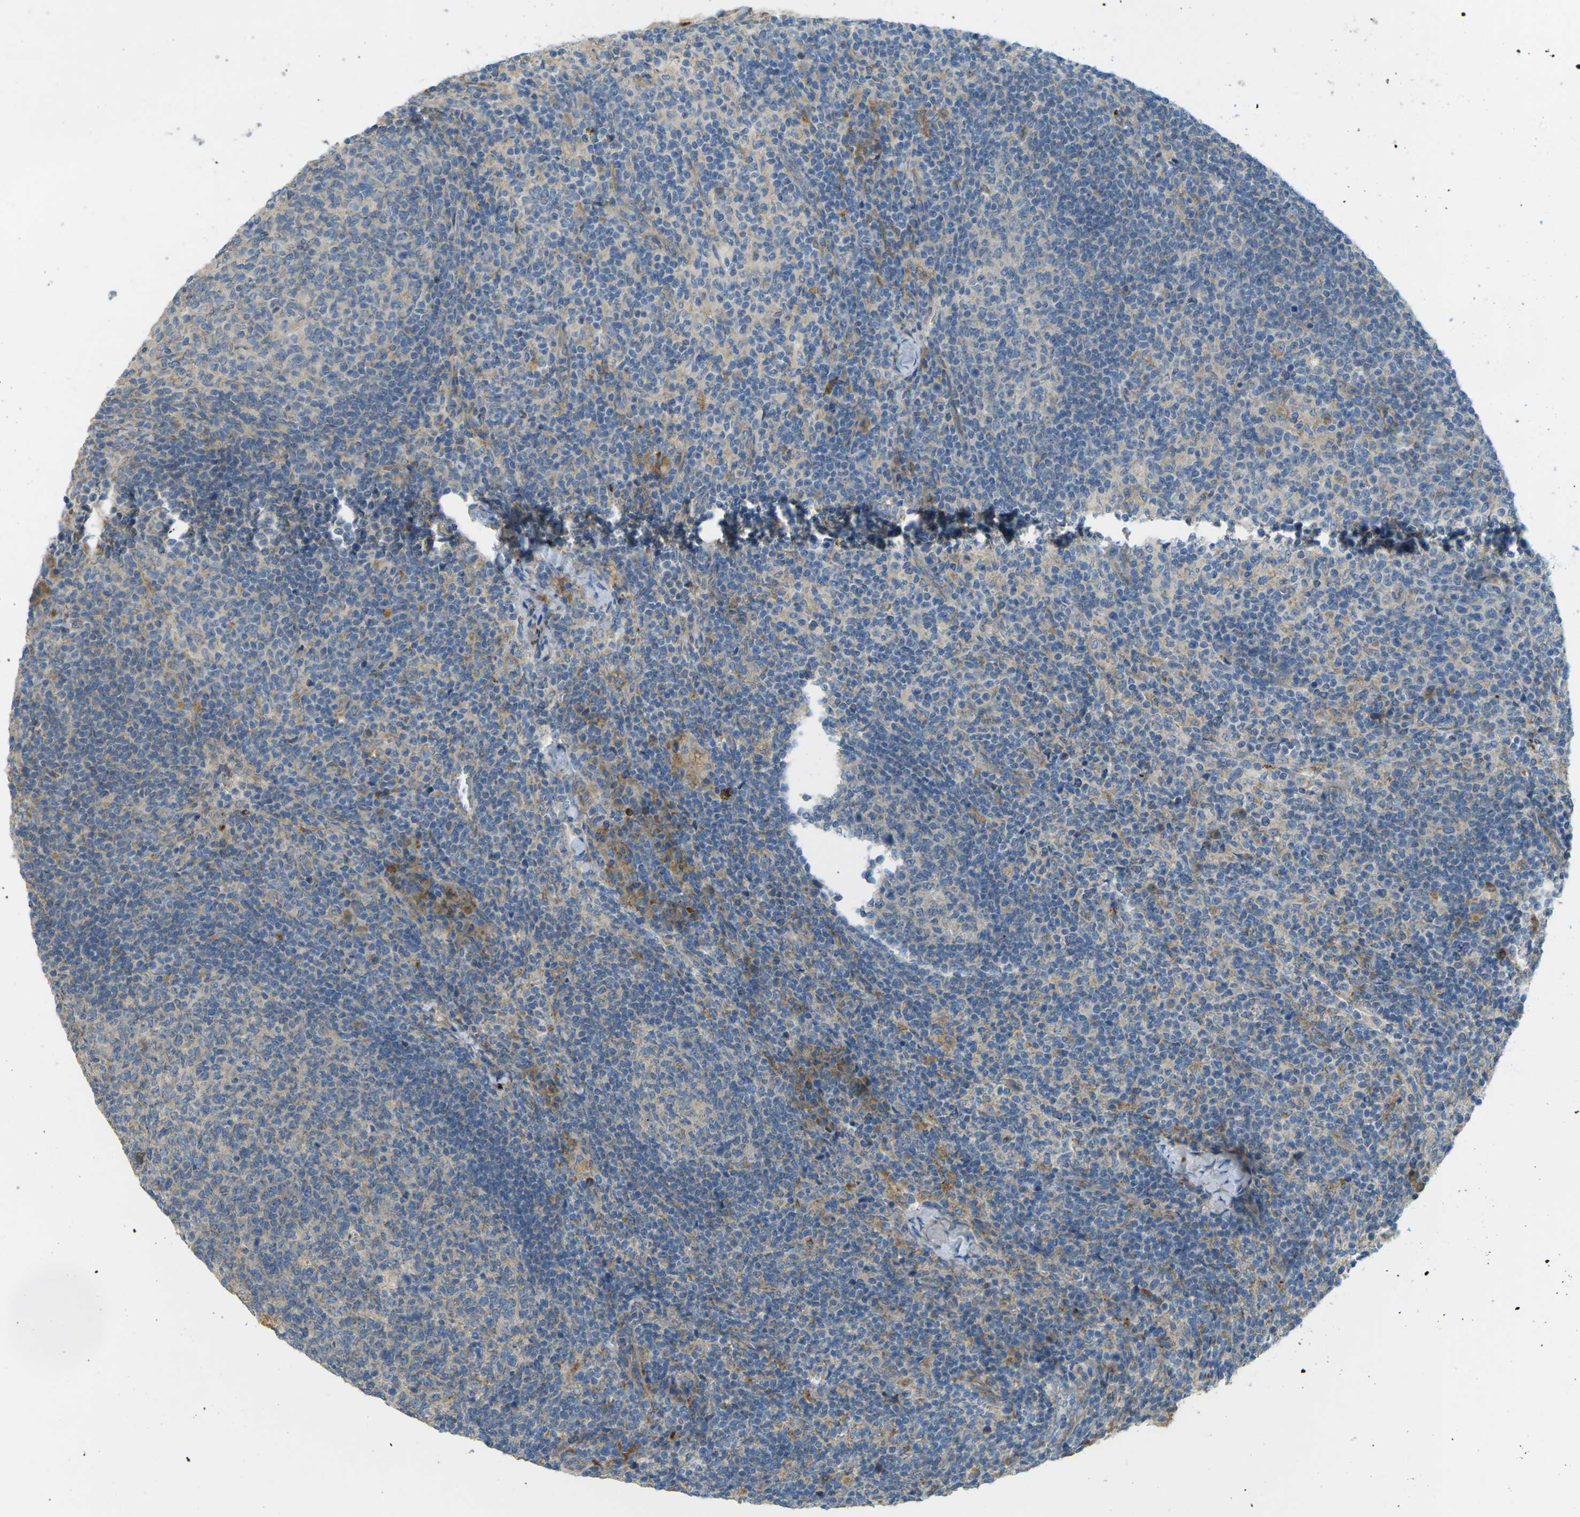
{"staining": {"intensity": "weak", "quantity": "<25%", "location": "cytoplasmic/membranous"}, "tissue": "lymph node", "cell_type": "Germinal center cells", "image_type": "normal", "snomed": [{"axis": "morphology", "description": "Normal tissue, NOS"}, {"axis": "morphology", "description": "Inflammation, NOS"}, {"axis": "topography", "description": "Lymph node"}], "caption": "Germinal center cells show no significant expression in benign lymph node. (Brightfield microscopy of DAB (3,3'-diaminobenzidine) immunohistochemistry (IHC) at high magnification).", "gene": "MYLK4", "patient": {"sex": "male", "age": 55}}